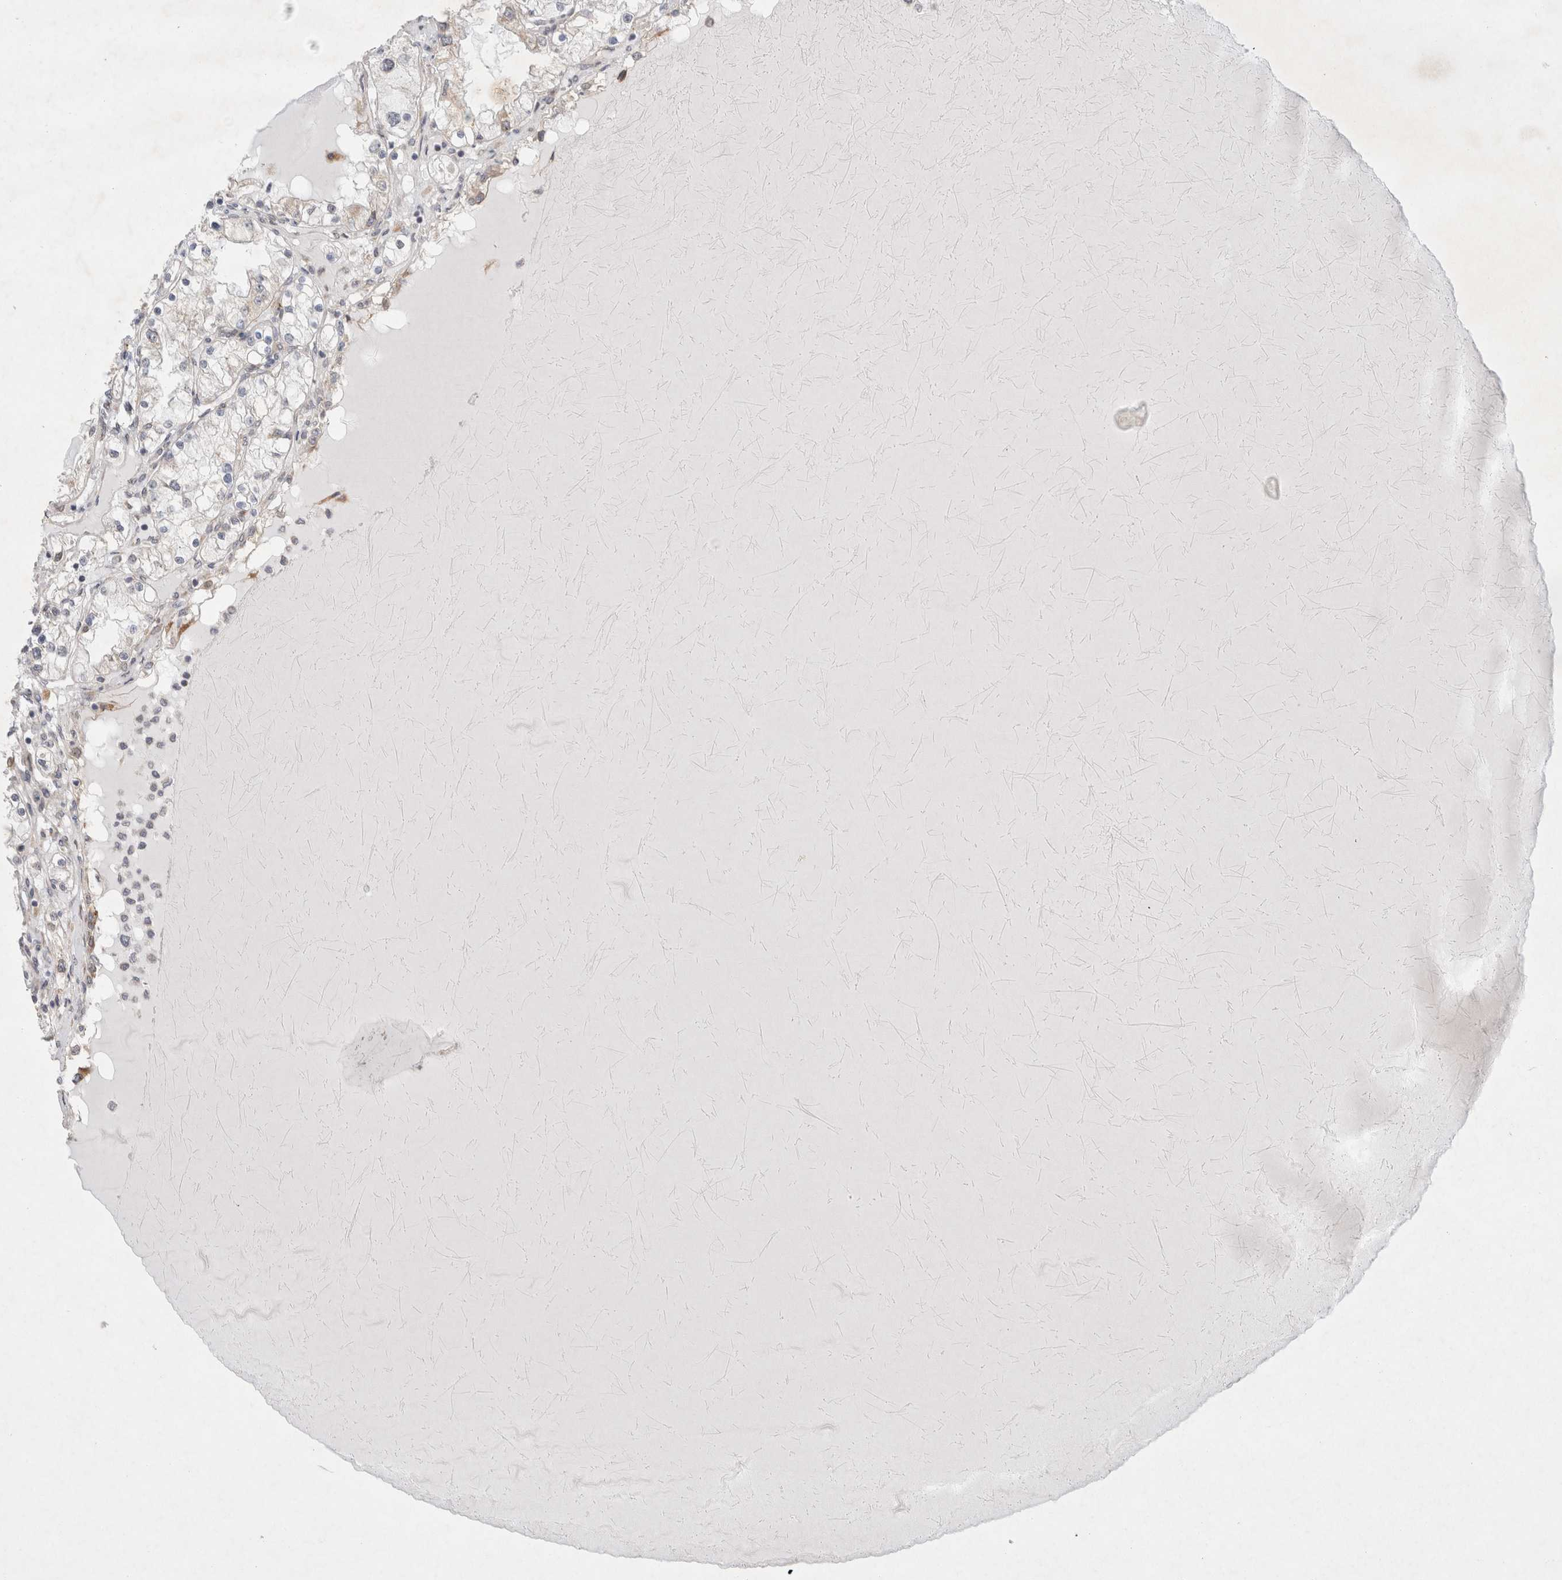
{"staining": {"intensity": "moderate", "quantity": "<25%", "location": "cytoplasmic/membranous"}, "tissue": "renal cancer", "cell_type": "Tumor cells", "image_type": "cancer", "snomed": [{"axis": "morphology", "description": "Adenocarcinoma, NOS"}, {"axis": "topography", "description": "Kidney"}], "caption": "An immunohistochemistry (IHC) photomicrograph of neoplastic tissue is shown. Protein staining in brown highlights moderate cytoplasmic/membranous positivity in adenocarcinoma (renal) within tumor cells.", "gene": "NPC1", "patient": {"sex": "male", "age": 68}}